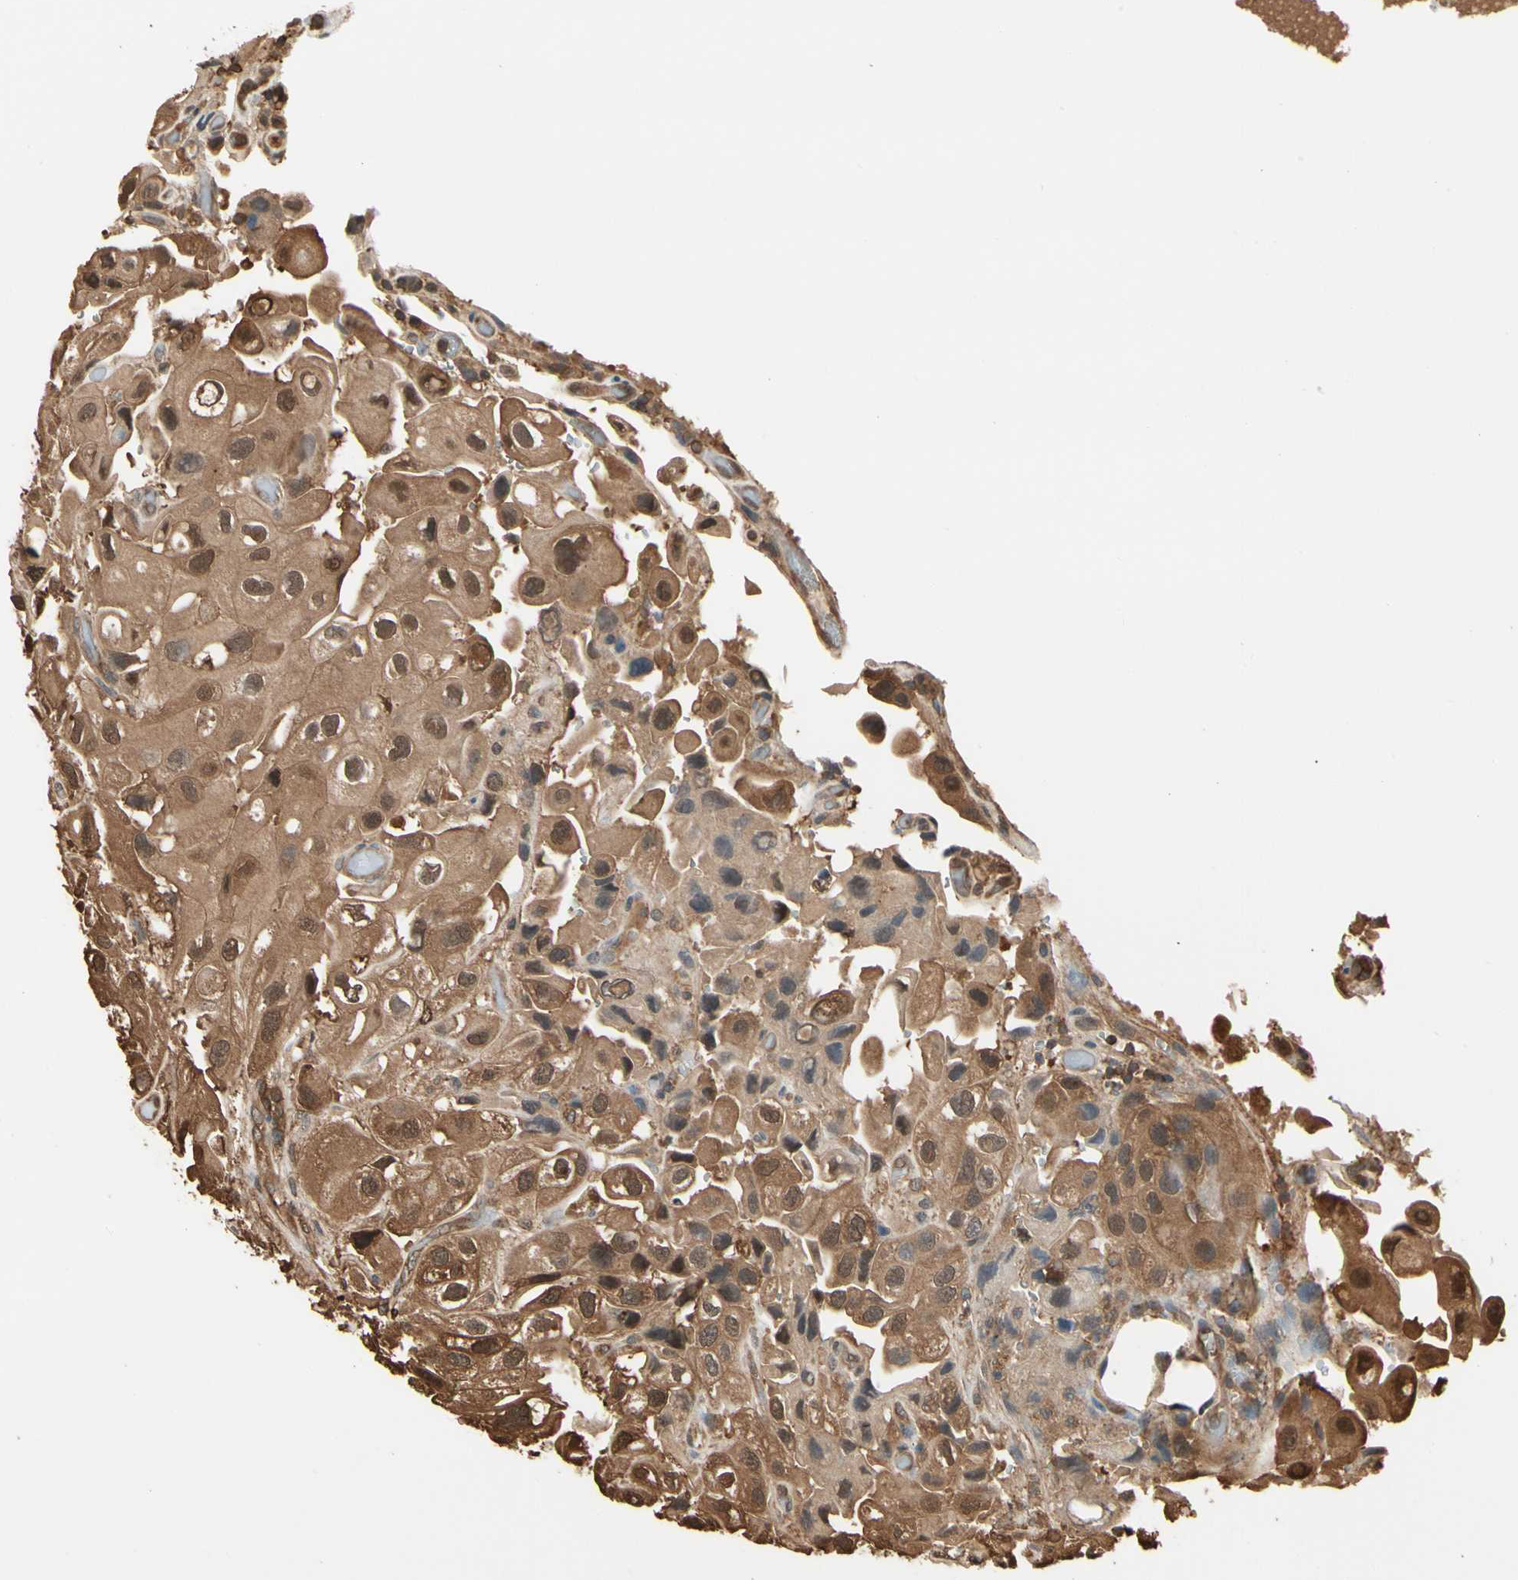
{"staining": {"intensity": "moderate", "quantity": ">75%", "location": "cytoplasmic/membranous,nuclear"}, "tissue": "urothelial cancer", "cell_type": "Tumor cells", "image_type": "cancer", "snomed": [{"axis": "morphology", "description": "Urothelial carcinoma, High grade"}, {"axis": "topography", "description": "Urinary bladder"}], "caption": "This is a photomicrograph of IHC staining of urothelial cancer, which shows moderate expression in the cytoplasmic/membranous and nuclear of tumor cells.", "gene": "YWHAE", "patient": {"sex": "female", "age": 64}}